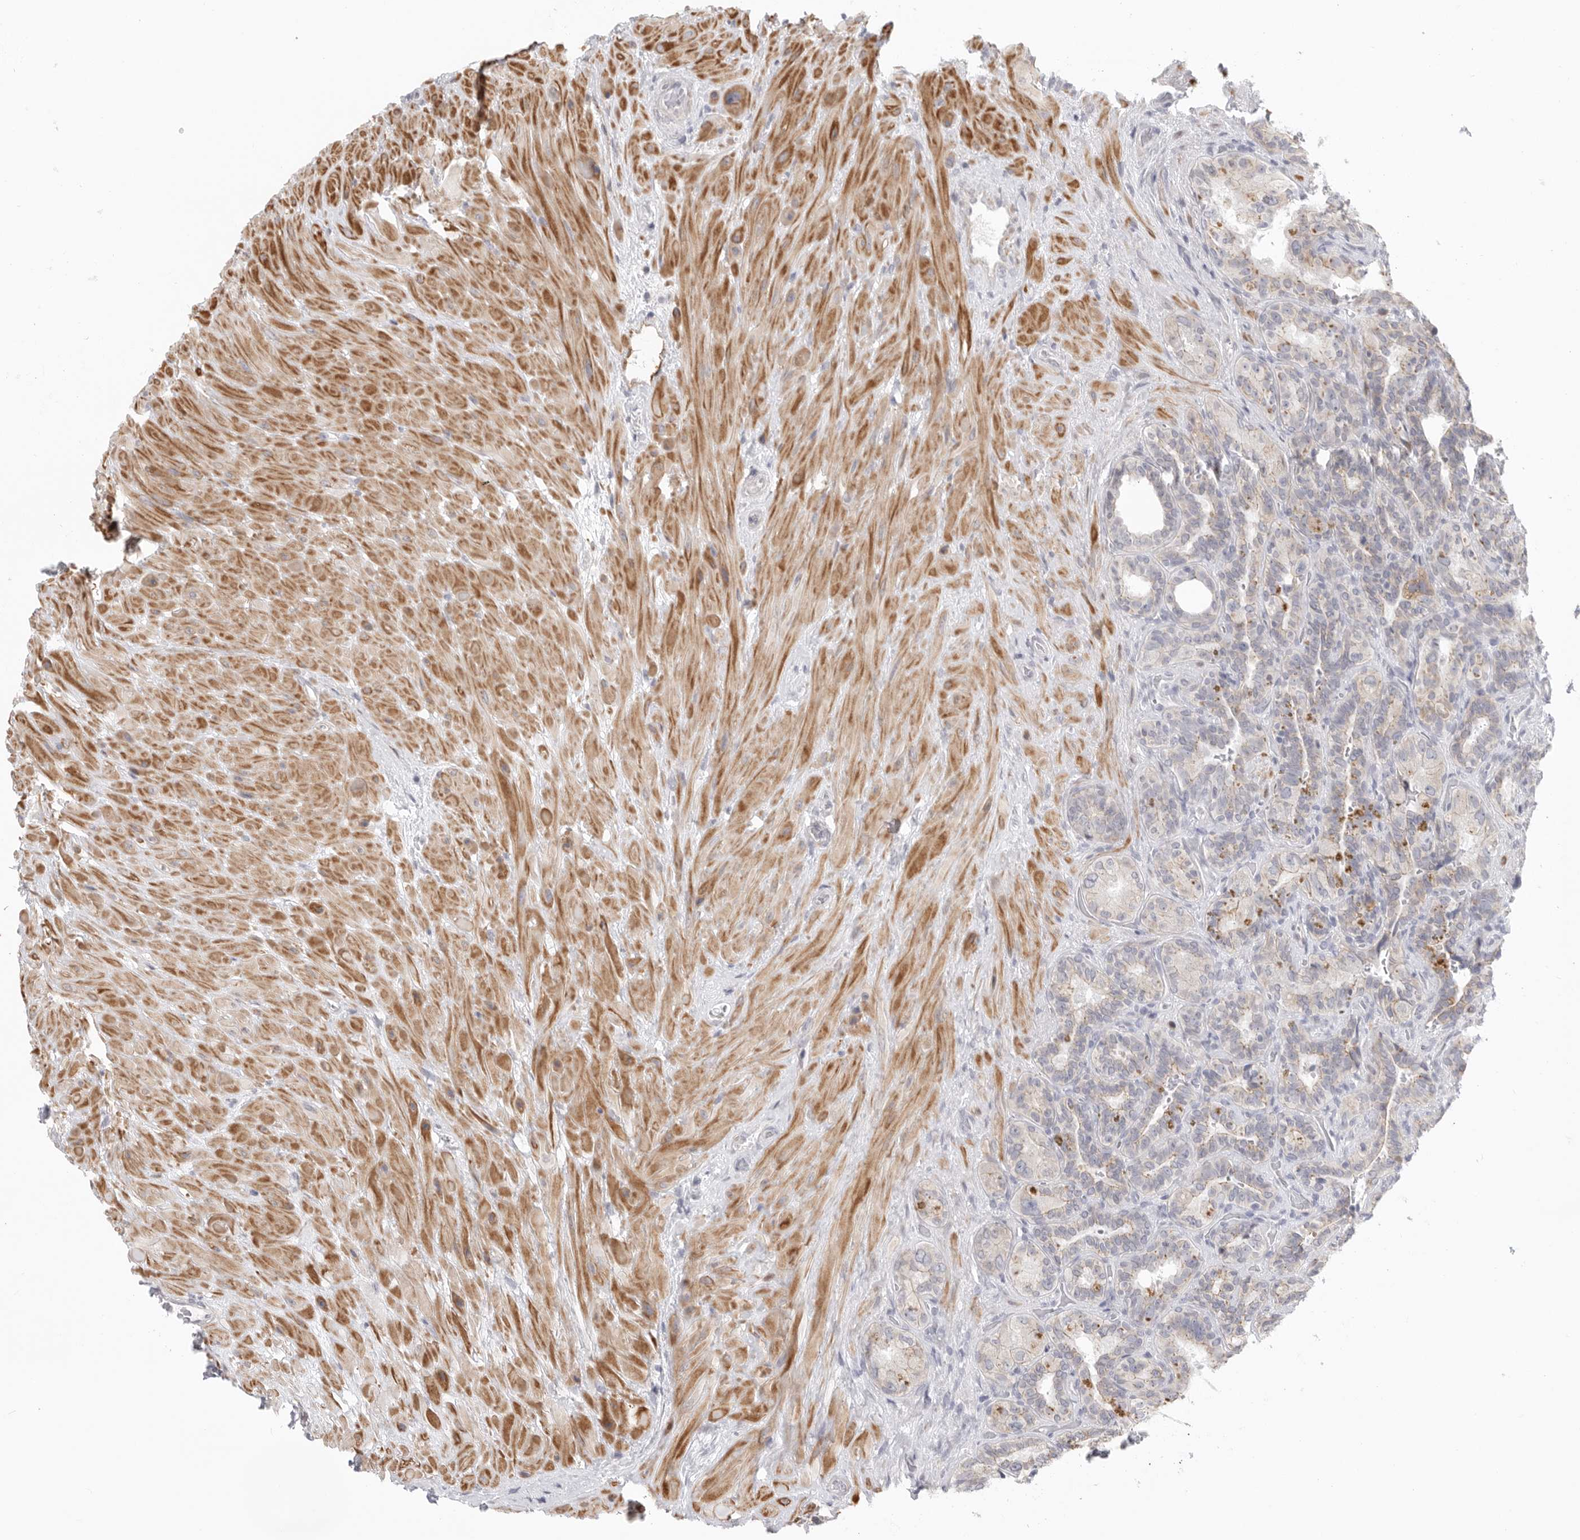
{"staining": {"intensity": "weak", "quantity": "<25%", "location": "cytoplasmic/membranous"}, "tissue": "seminal vesicle", "cell_type": "Glandular cells", "image_type": "normal", "snomed": [{"axis": "morphology", "description": "Normal tissue, NOS"}, {"axis": "topography", "description": "Prostate"}, {"axis": "topography", "description": "Seminal veicle"}], "caption": "Immunohistochemistry (IHC) histopathology image of benign seminal vesicle: seminal vesicle stained with DAB shows no significant protein staining in glandular cells.", "gene": "STAB2", "patient": {"sex": "male", "age": 67}}